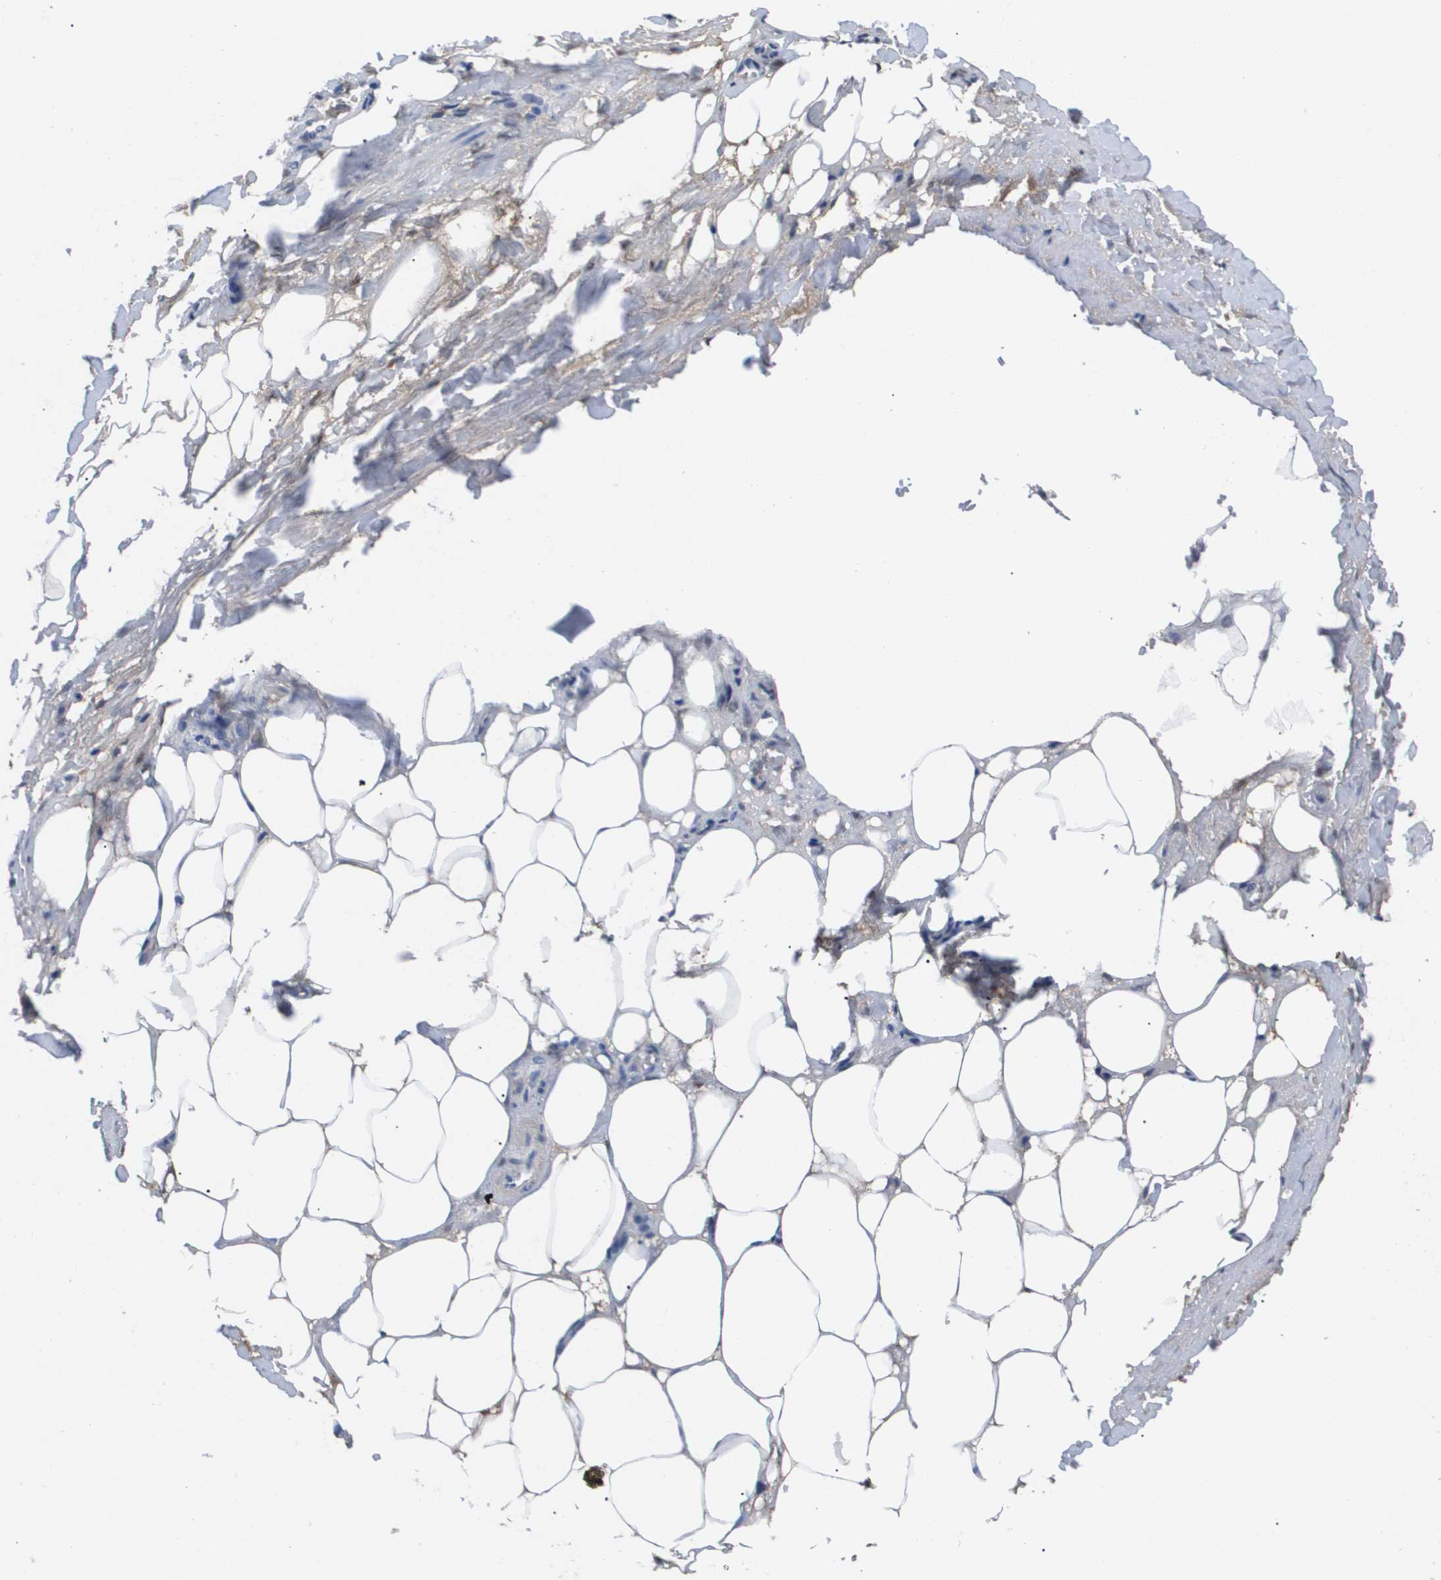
{"staining": {"intensity": "negative", "quantity": "none", "location": "none"}, "tissue": "adipose tissue", "cell_type": "Adipocytes", "image_type": "normal", "snomed": [{"axis": "morphology", "description": "Normal tissue, NOS"}, {"axis": "topography", "description": "Soft tissue"}, {"axis": "topography", "description": "Vascular tissue"}], "caption": "Unremarkable adipose tissue was stained to show a protein in brown. There is no significant expression in adipocytes. (Brightfield microscopy of DAB (3,3'-diaminobenzidine) immunohistochemistry (IHC) at high magnification).", "gene": "SERPINA6", "patient": {"sex": "female", "age": 35}}